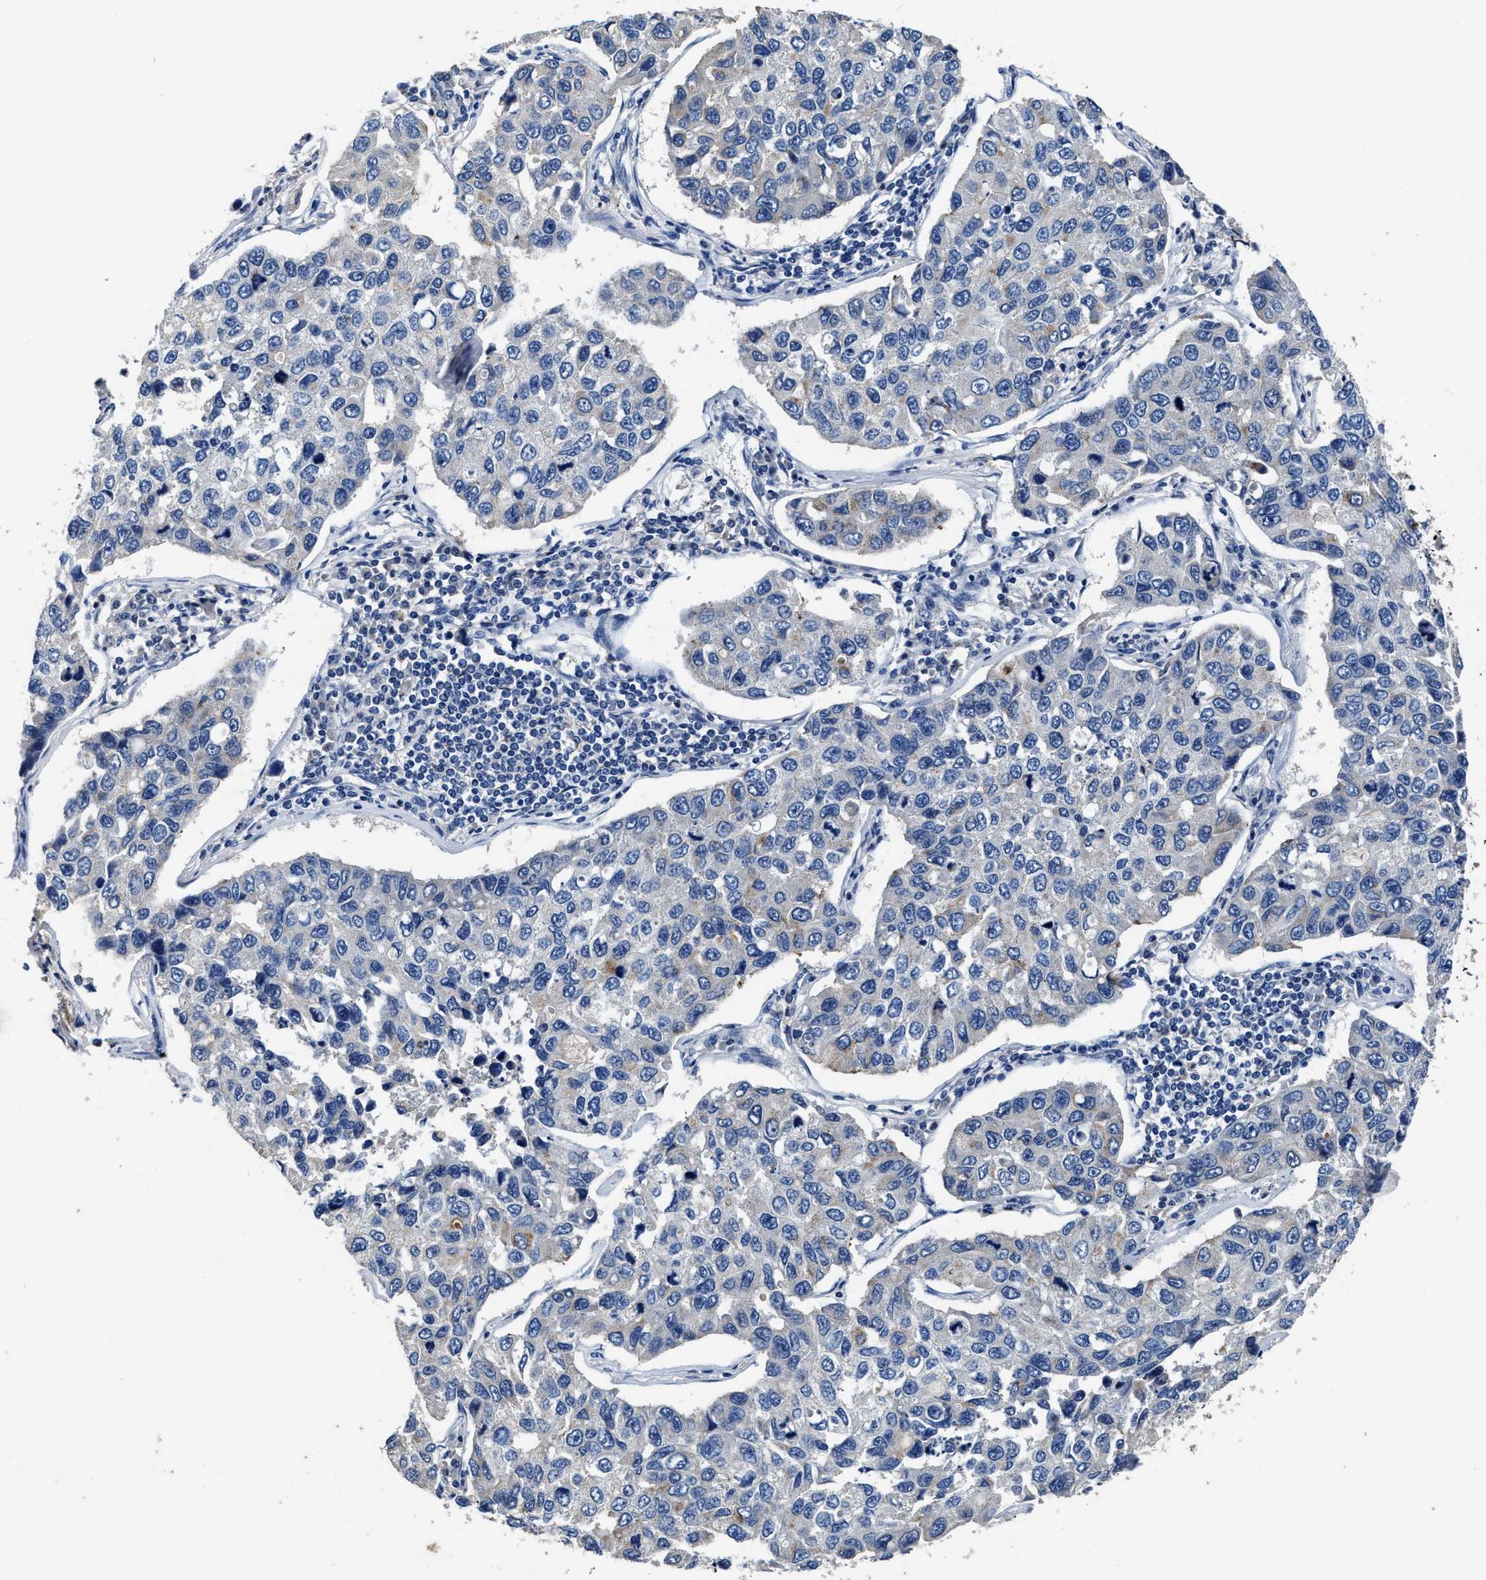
{"staining": {"intensity": "negative", "quantity": "none", "location": "none"}, "tissue": "lung cancer", "cell_type": "Tumor cells", "image_type": "cancer", "snomed": [{"axis": "morphology", "description": "Adenocarcinoma, NOS"}, {"axis": "topography", "description": "Lung"}], "caption": "High power microscopy image of an immunohistochemistry micrograph of lung adenocarcinoma, revealing no significant staining in tumor cells. (DAB immunohistochemistry (IHC) visualized using brightfield microscopy, high magnification).", "gene": "UBR4", "patient": {"sex": "male", "age": 64}}